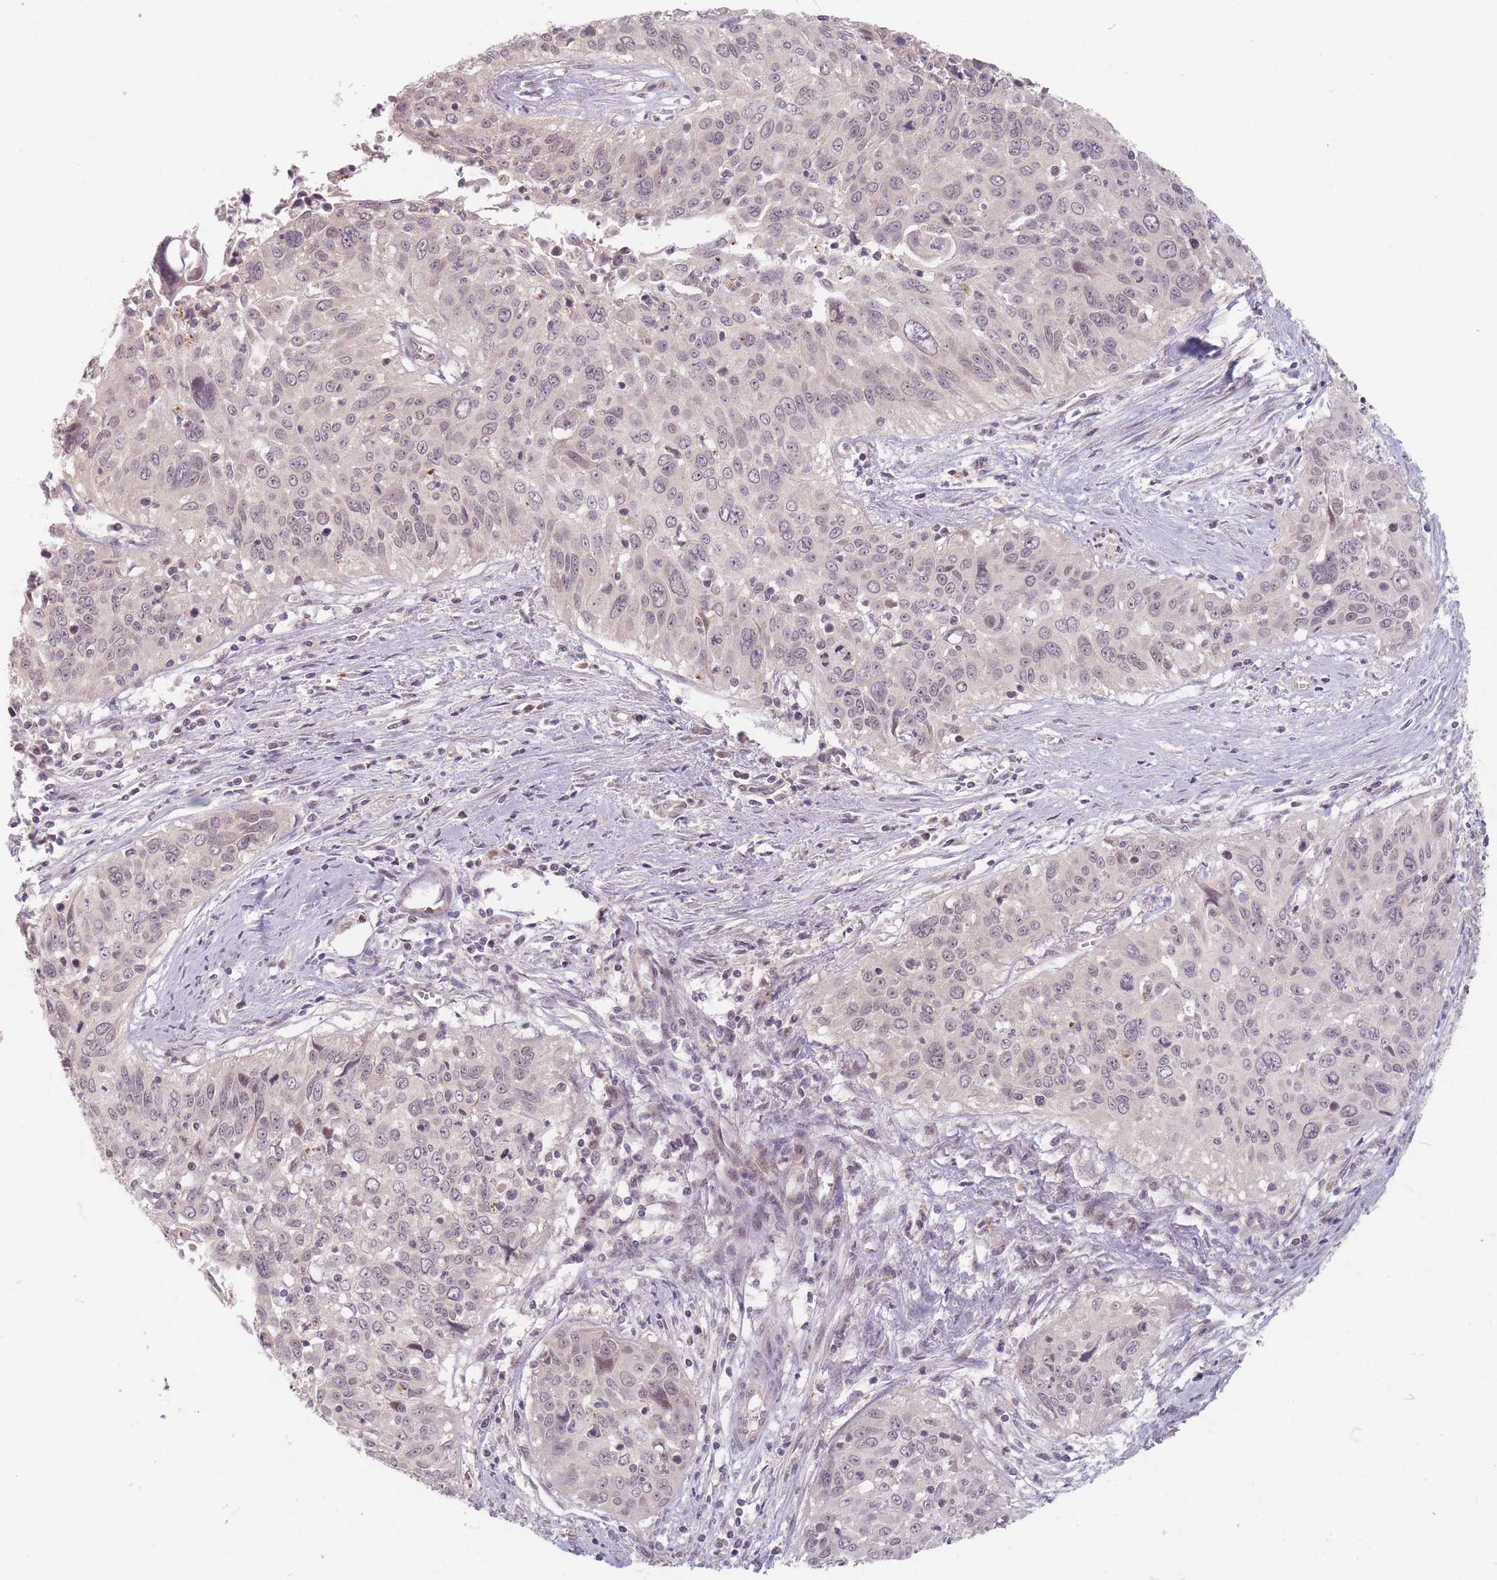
{"staining": {"intensity": "weak", "quantity": "25%-75%", "location": "nuclear"}, "tissue": "cervical cancer", "cell_type": "Tumor cells", "image_type": "cancer", "snomed": [{"axis": "morphology", "description": "Squamous cell carcinoma, NOS"}, {"axis": "topography", "description": "Cervix"}], "caption": "IHC (DAB) staining of human cervical cancer (squamous cell carcinoma) demonstrates weak nuclear protein positivity in approximately 25%-75% of tumor cells.", "gene": "GABRA6", "patient": {"sex": "female", "age": 55}}